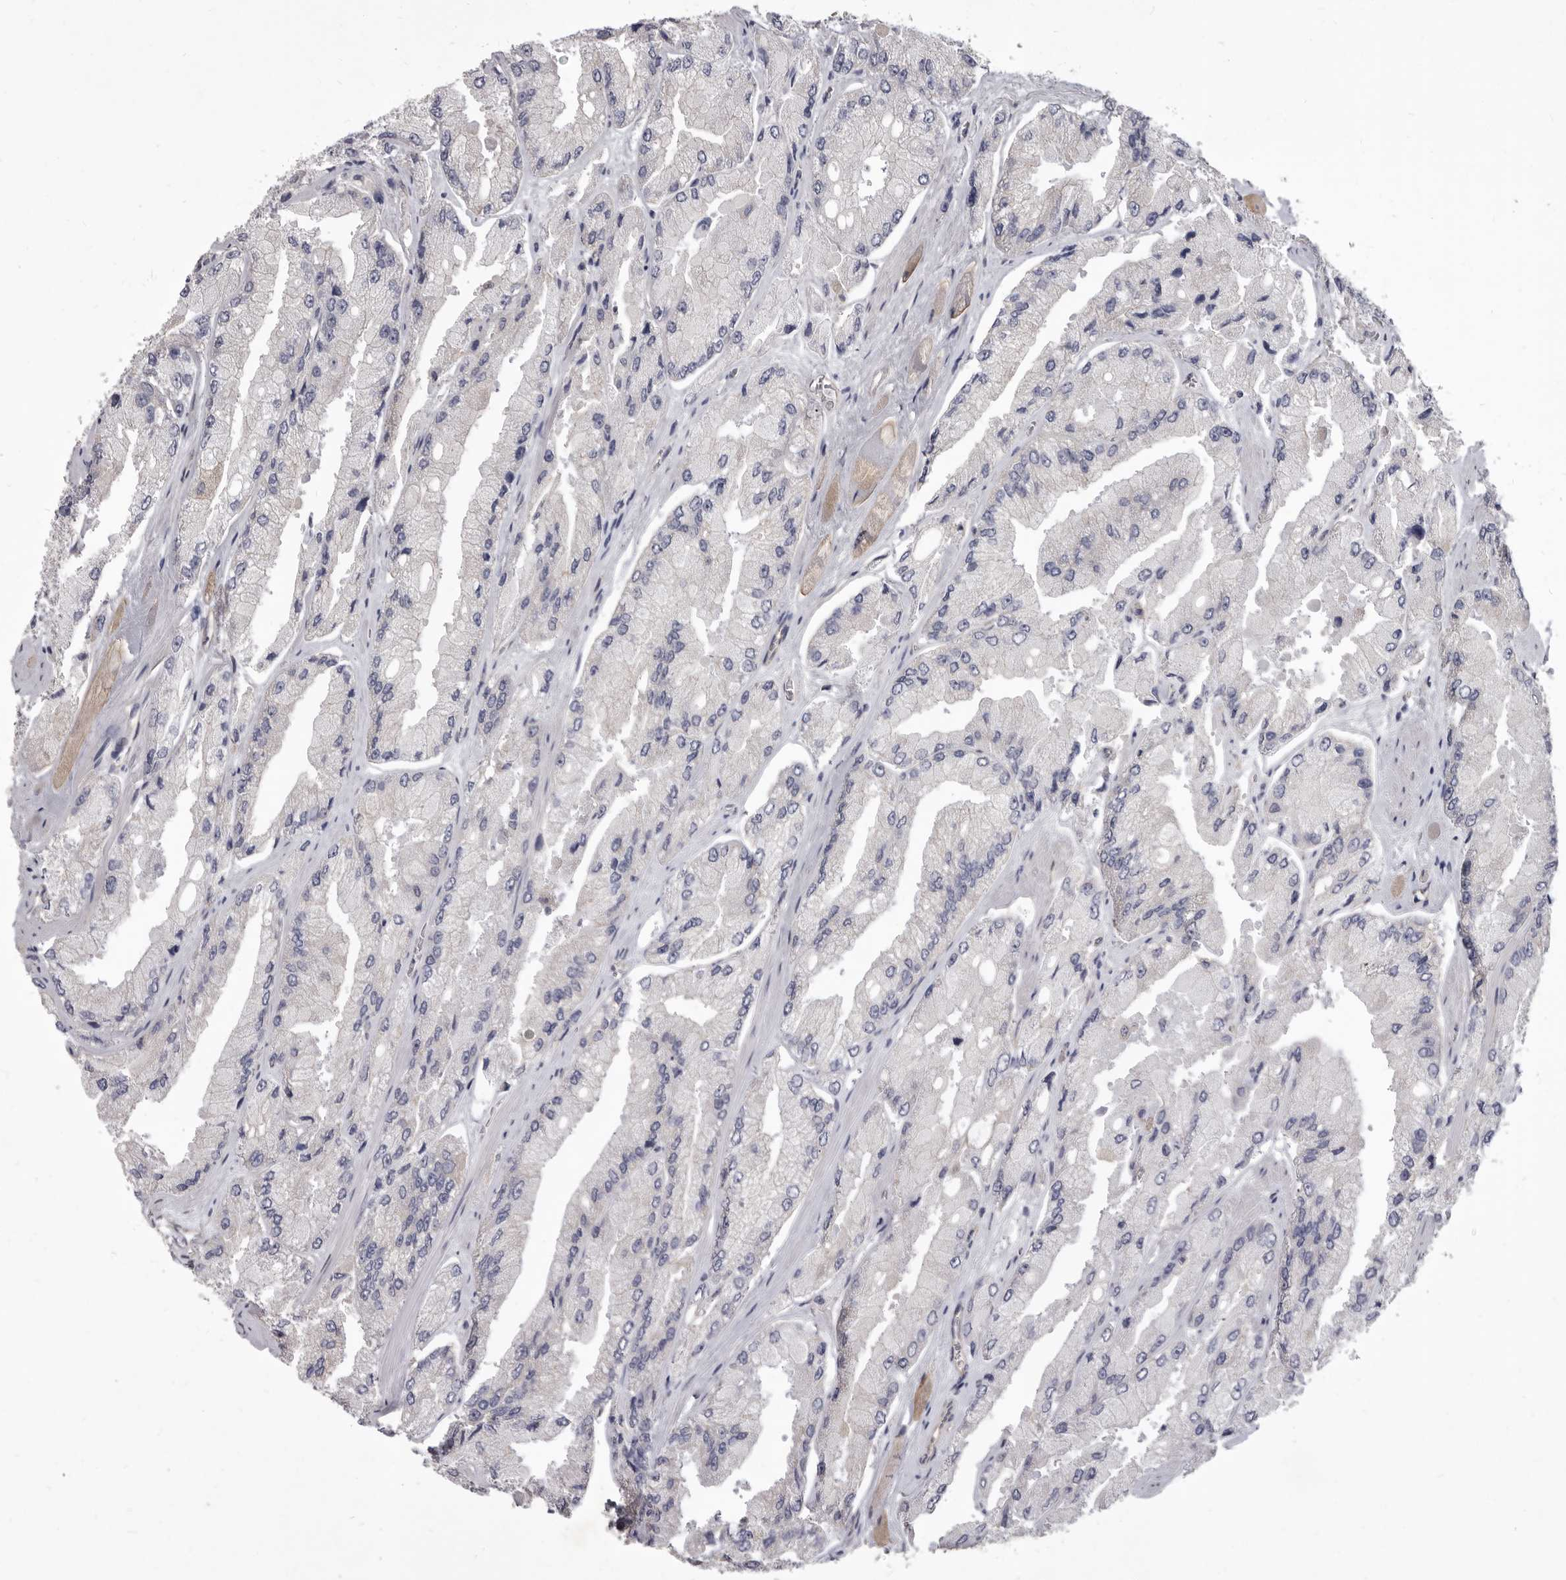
{"staining": {"intensity": "negative", "quantity": "none", "location": "none"}, "tissue": "prostate cancer", "cell_type": "Tumor cells", "image_type": "cancer", "snomed": [{"axis": "morphology", "description": "Adenocarcinoma, High grade"}, {"axis": "topography", "description": "Prostate"}], "caption": "High magnification brightfield microscopy of adenocarcinoma (high-grade) (prostate) stained with DAB (3,3'-diaminobenzidine) (brown) and counterstained with hematoxylin (blue): tumor cells show no significant positivity.", "gene": "P2RX6", "patient": {"sex": "male", "age": 58}}